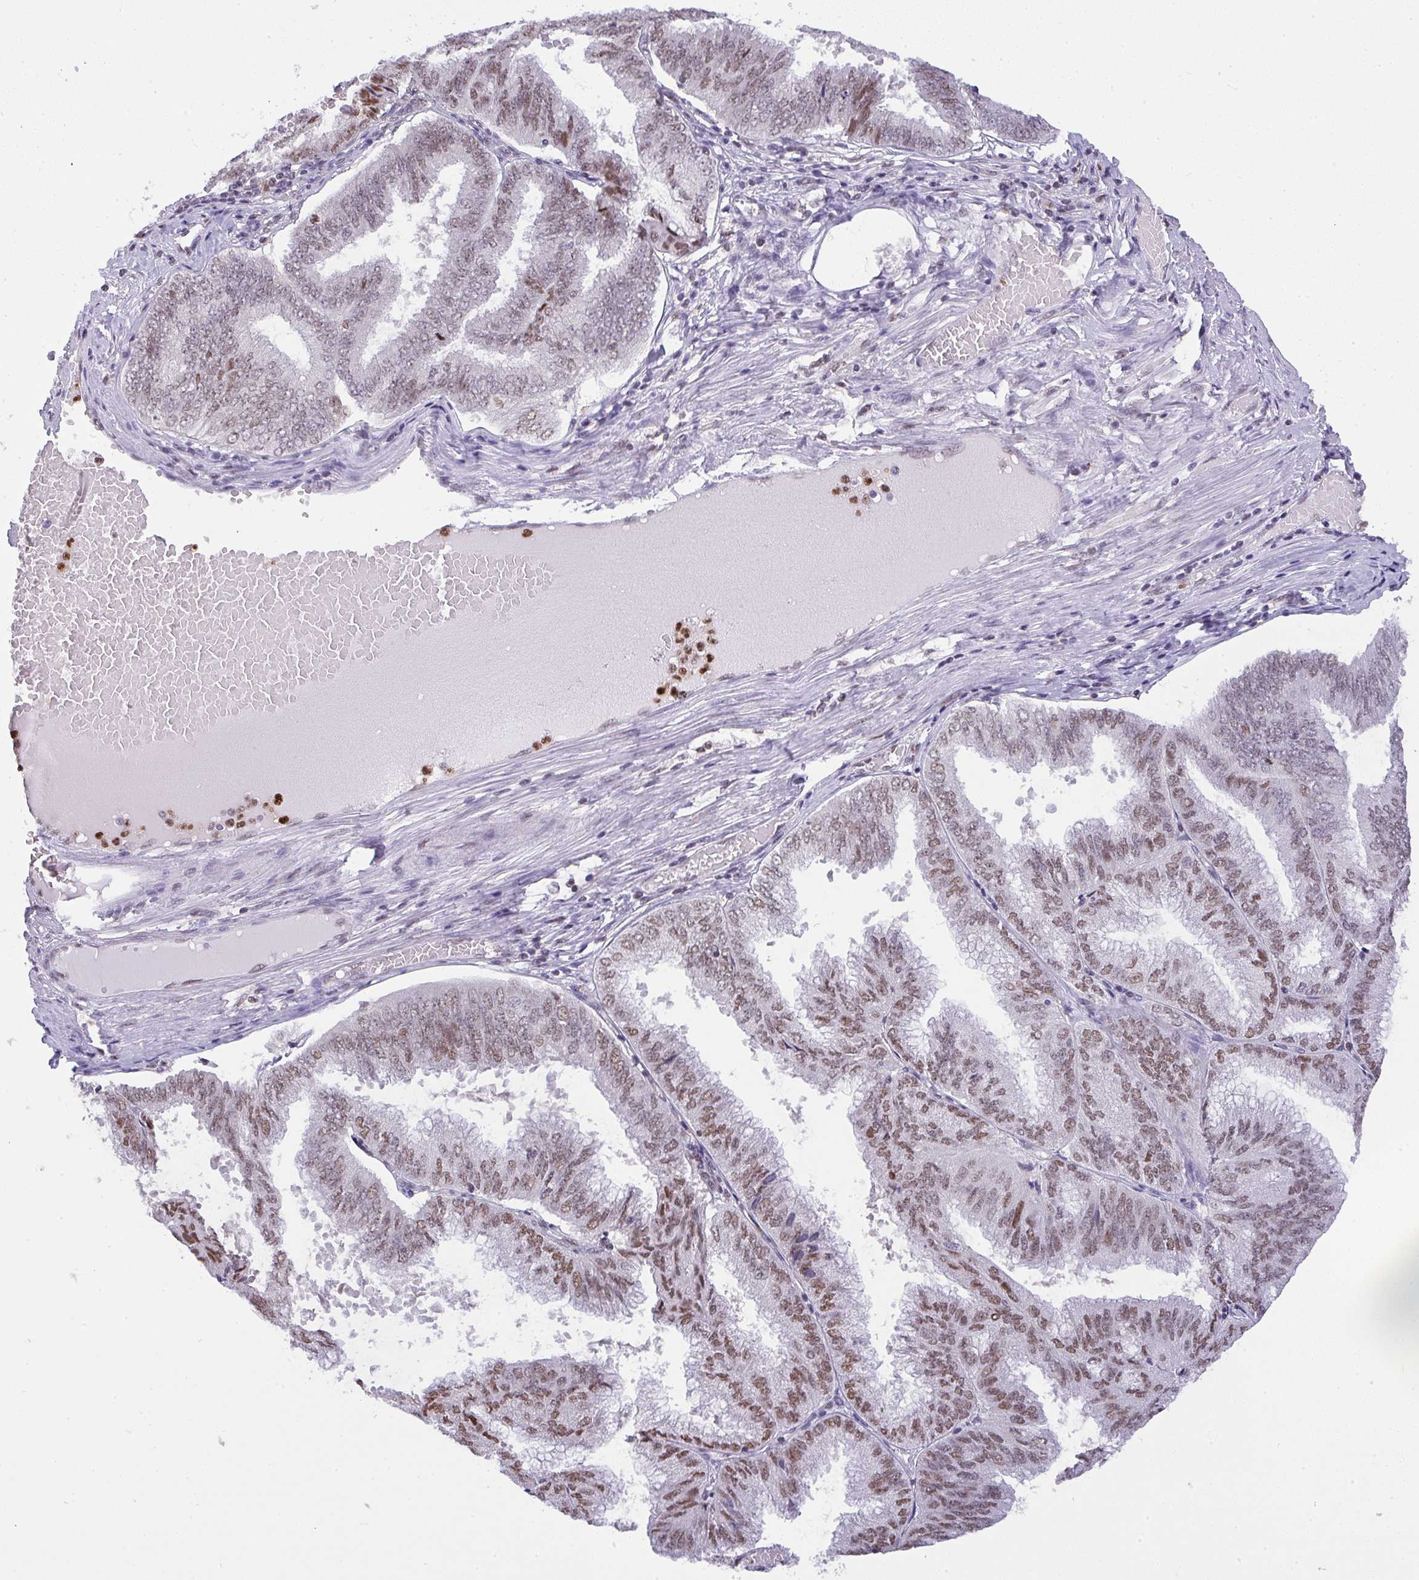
{"staining": {"intensity": "moderate", "quantity": ">75%", "location": "nuclear"}, "tissue": "endometrial cancer", "cell_type": "Tumor cells", "image_type": "cancer", "snomed": [{"axis": "morphology", "description": "Adenocarcinoma, NOS"}, {"axis": "topography", "description": "Endometrium"}], "caption": "Human adenocarcinoma (endometrial) stained for a protein (brown) demonstrates moderate nuclear positive expression in approximately >75% of tumor cells.", "gene": "BBX", "patient": {"sex": "female", "age": 49}}